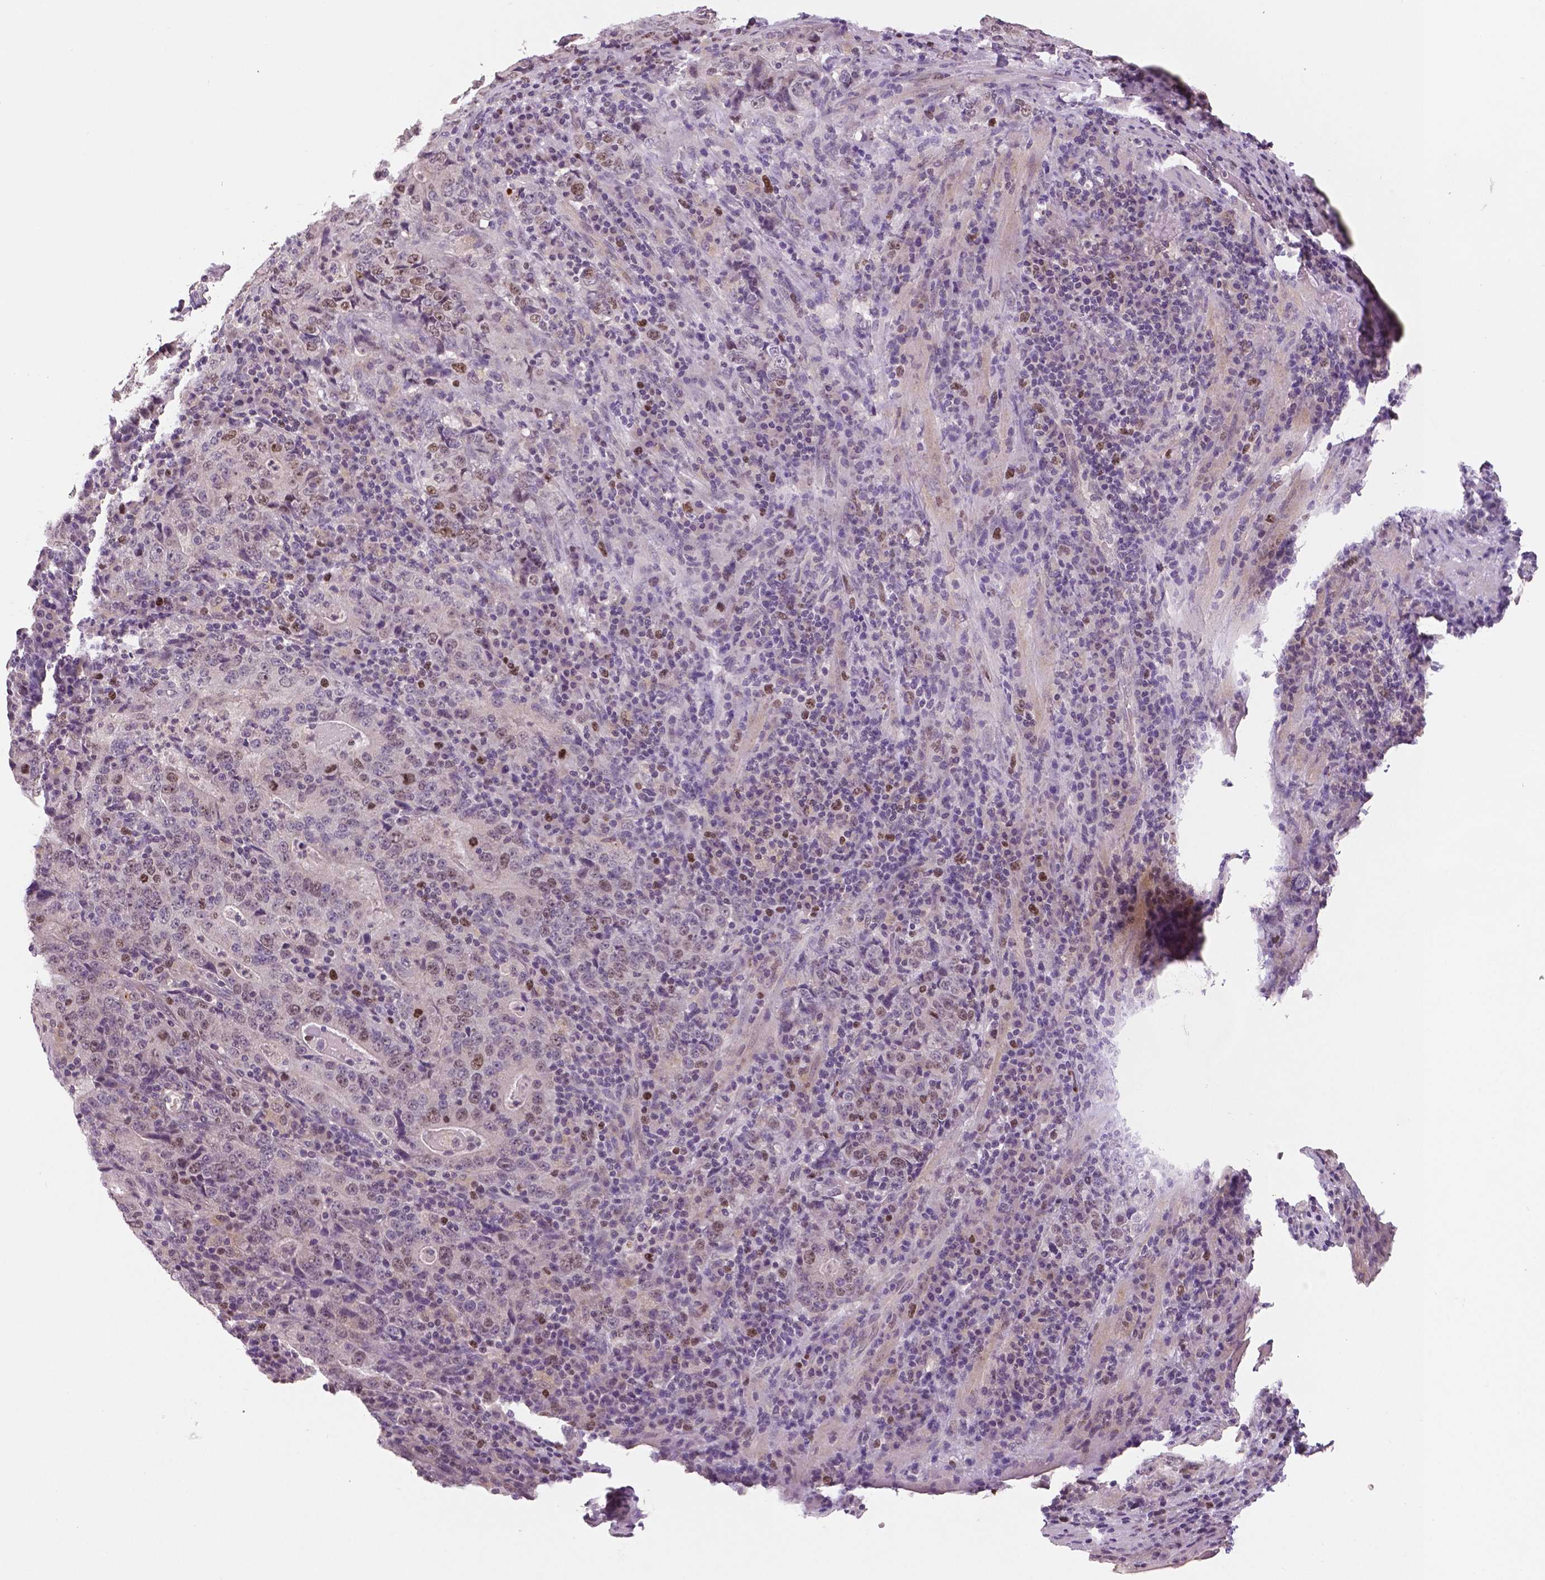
{"staining": {"intensity": "moderate", "quantity": "<25%", "location": "nuclear"}, "tissue": "stomach cancer", "cell_type": "Tumor cells", "image_type": "cancer", "snomed": [{"axis": "morphology", "description": "Normal tissue, NOS"}, {"axis": "morphology", "description": "Adenocarcinoma, NOS"}, {"axis": "topography", "description": "Stomach, upper"}, {"axis": "topography", "description": "Stomach"}], "caption": "A brown stain highlights moderate nuclear staining of a protein in stomach cancer (adenocarcinoma) tumor cells.", "gene": "MKI67", "patient": {"sex": "male", "age": 59}}